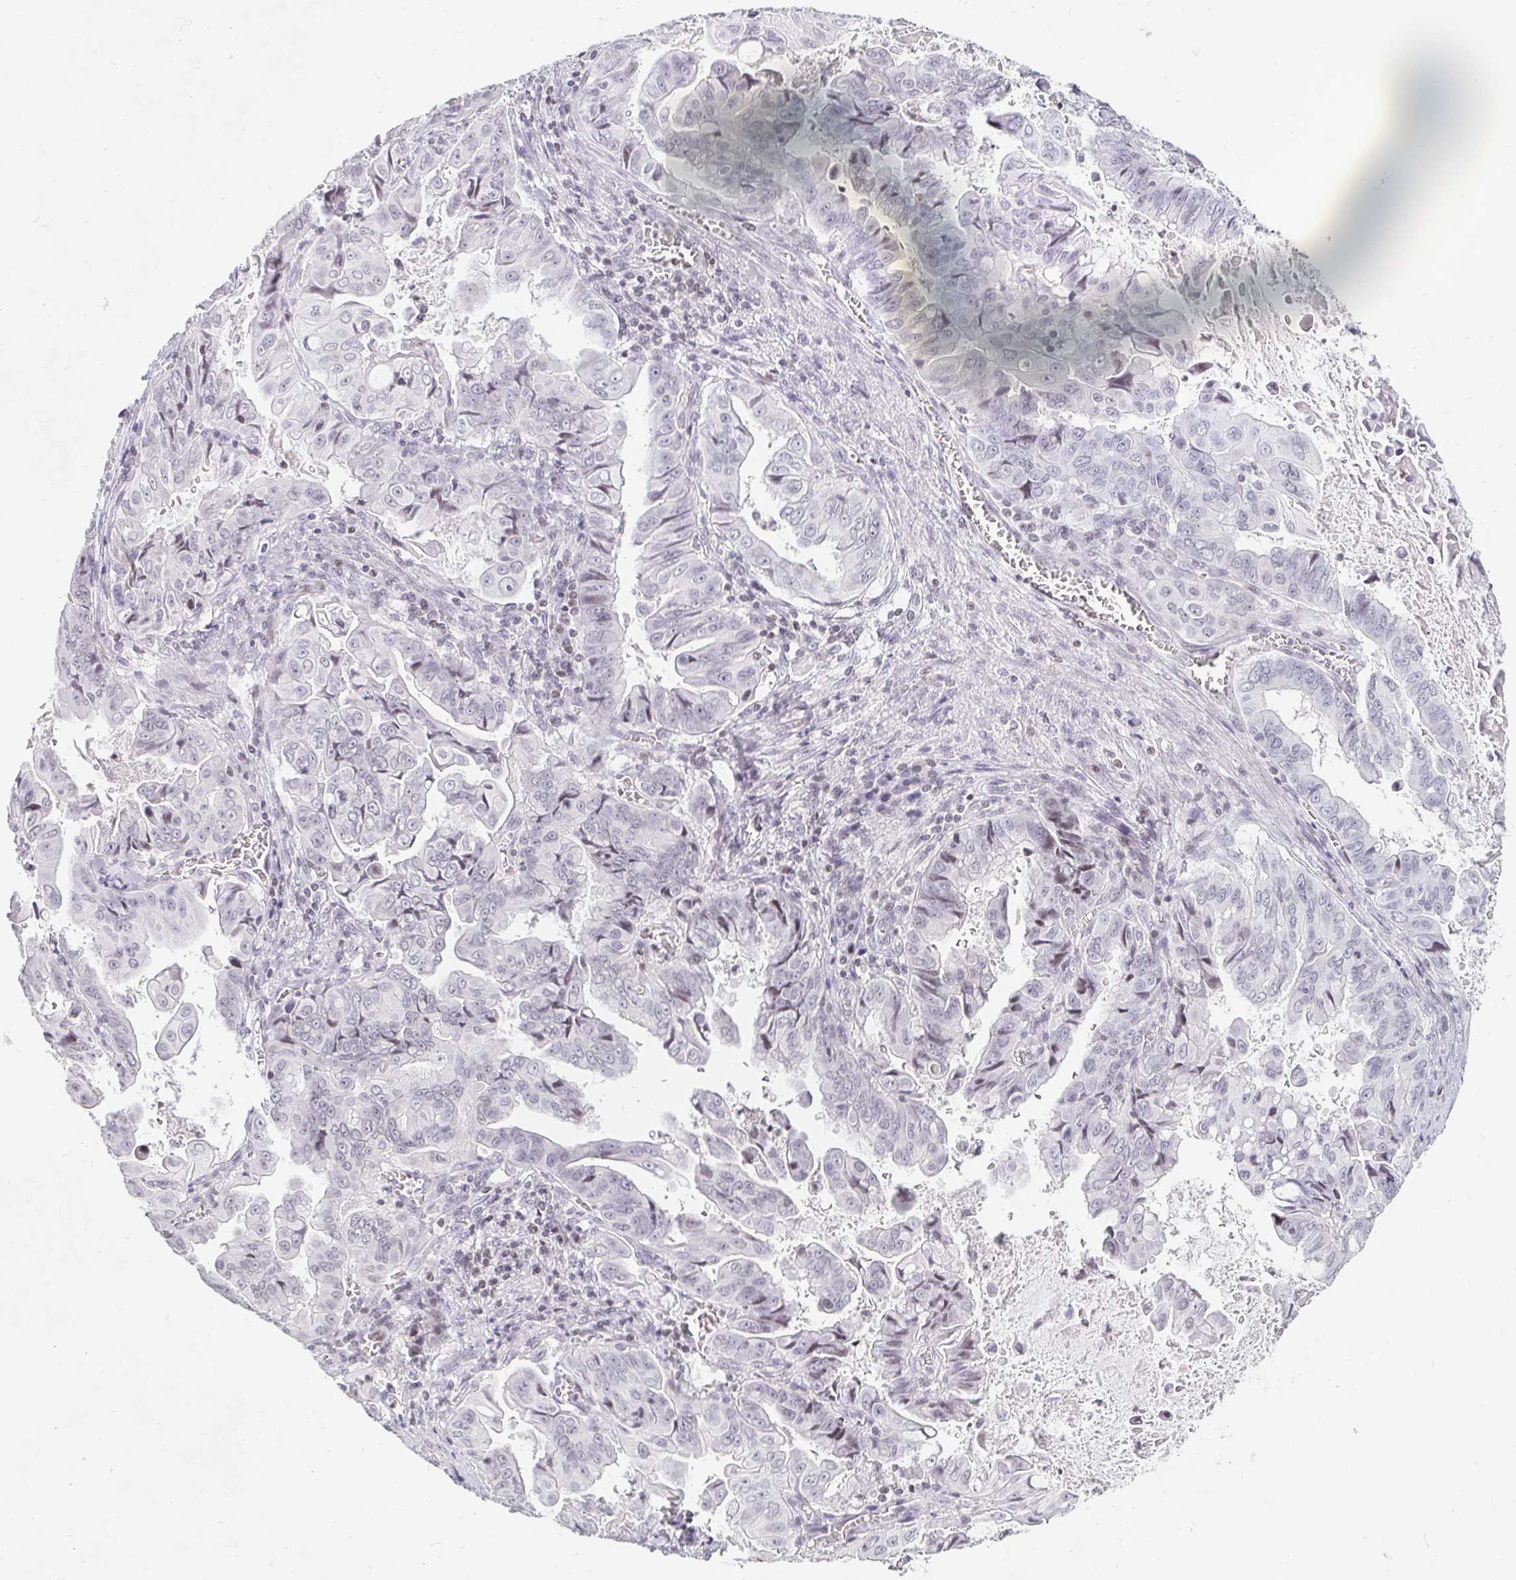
{"staining": {"intensity": "negative", "quantity": "none", "location": "none"}, "tissue": "stomach cancer", "cell_type": "Tumor cells", "image_type": "cancer", "snomed": [{"axis": "morphology", "description": "Adenocarcinoma, NOS"}, {"axis": "topography", "description": "Stomach, upper"}], "caption": "This is a photomicrograph of immunohistochemistry staining of adenocarcinoma (stomach), which shows no expression in tumor cells. (DAB (3,3'-diaminobenzidine) immunohistochemistry (IHC) visualized using brightfield microscopy, high magnification).", "gene": "NME9", "patient": {"sex": "male", "age": 80}}